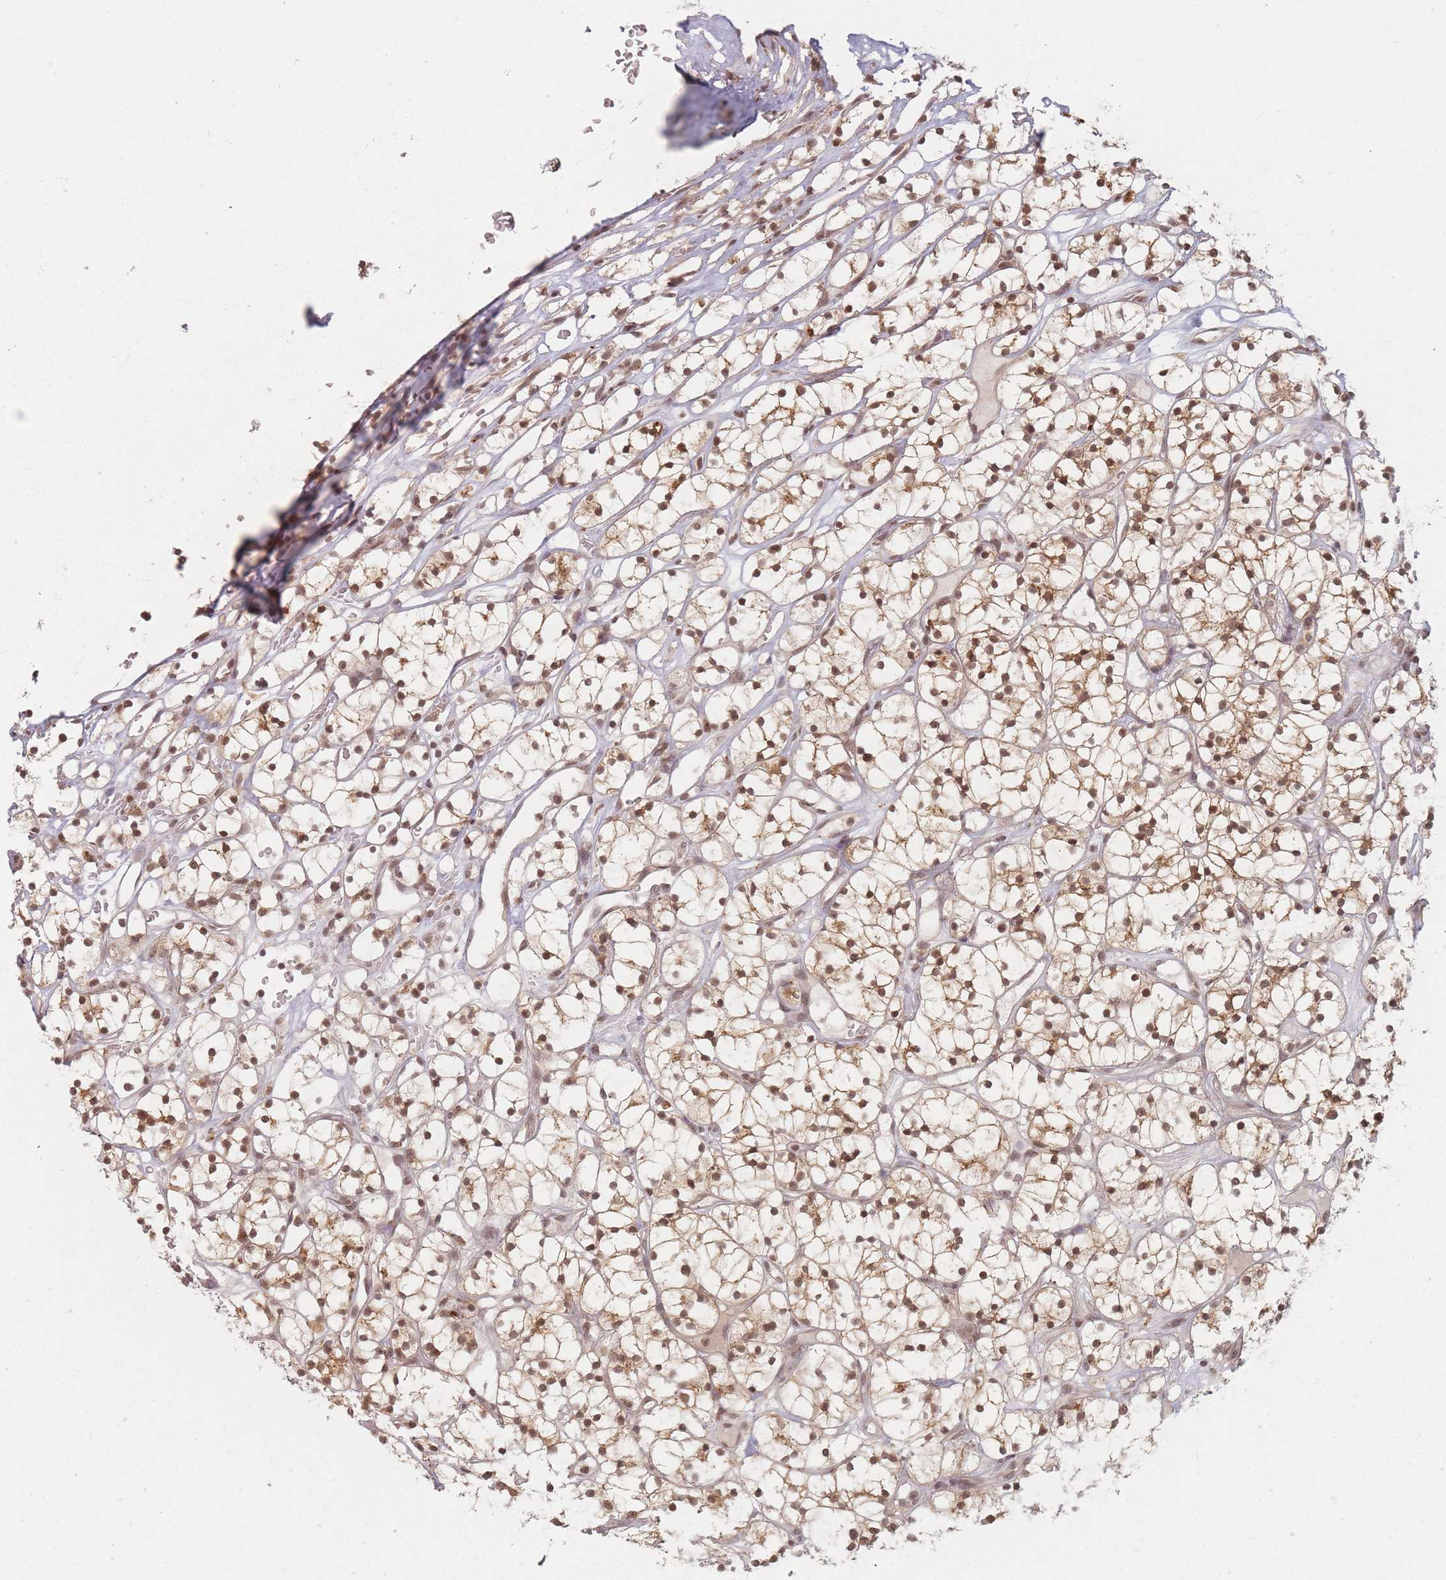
{"staining": {"intensity": "moderate", "quantity": ">75%", "location": "cytoplasmic/membranous,nuclear"}, "tissue": "renal cancer", "cell_type": "Tumor cells", "image_type": "cancer", "snomed": [{"axis": "morphology", "description": "Adenocarcinoma, NOS"}, {"axis": "topography", "description": "Kidney"}], "caption": "This photomicrograph exhibits renal cancer (adenocarcinoma) stained with immunohistochemistry to label a protein in brown. The cytoplasmic/membranous and nuclear of tumor cells show moderate positivity for the protein. Nuclei are counter-stained blue.", "gene": "SPATA45", "patient": {"sex": "female", "age": 64}}